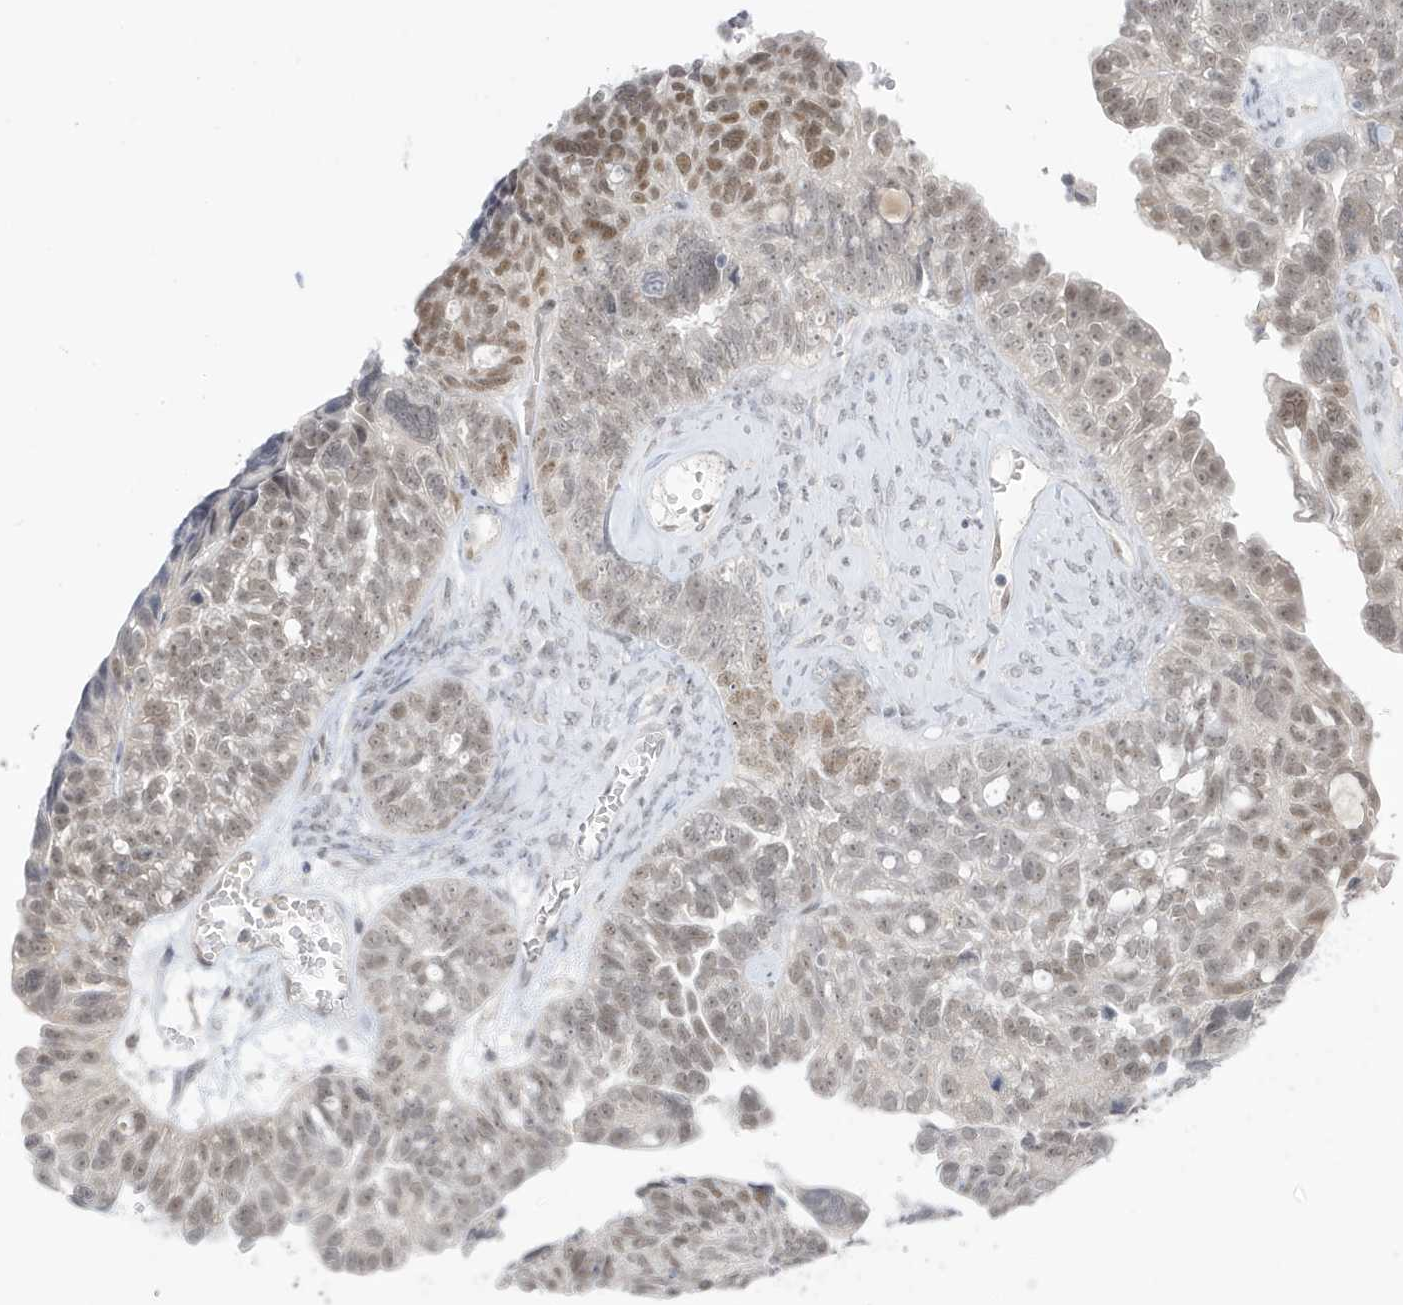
{"staining": {"intensity": "moderate", "quantity": "25%-75%", "location": "nuclear"}, "tissue": "ovarian cancer", "cell_type": "Tumor cells", "image_type": "cancer", "snomed": [{"axis": "morphology", "description": "Cystadenocarcinoma, serous, NOS"}, {"axis": "topography", "description": "Ovary"}], "caption": "Moderate nuclear positivity for a protein is present in about 25%-75% of tumor cells of serous cystadenocarcinoma (ovarian) using IHC.", "gene": "MSL3", "patient": {"sex": "female", "age": 79}}